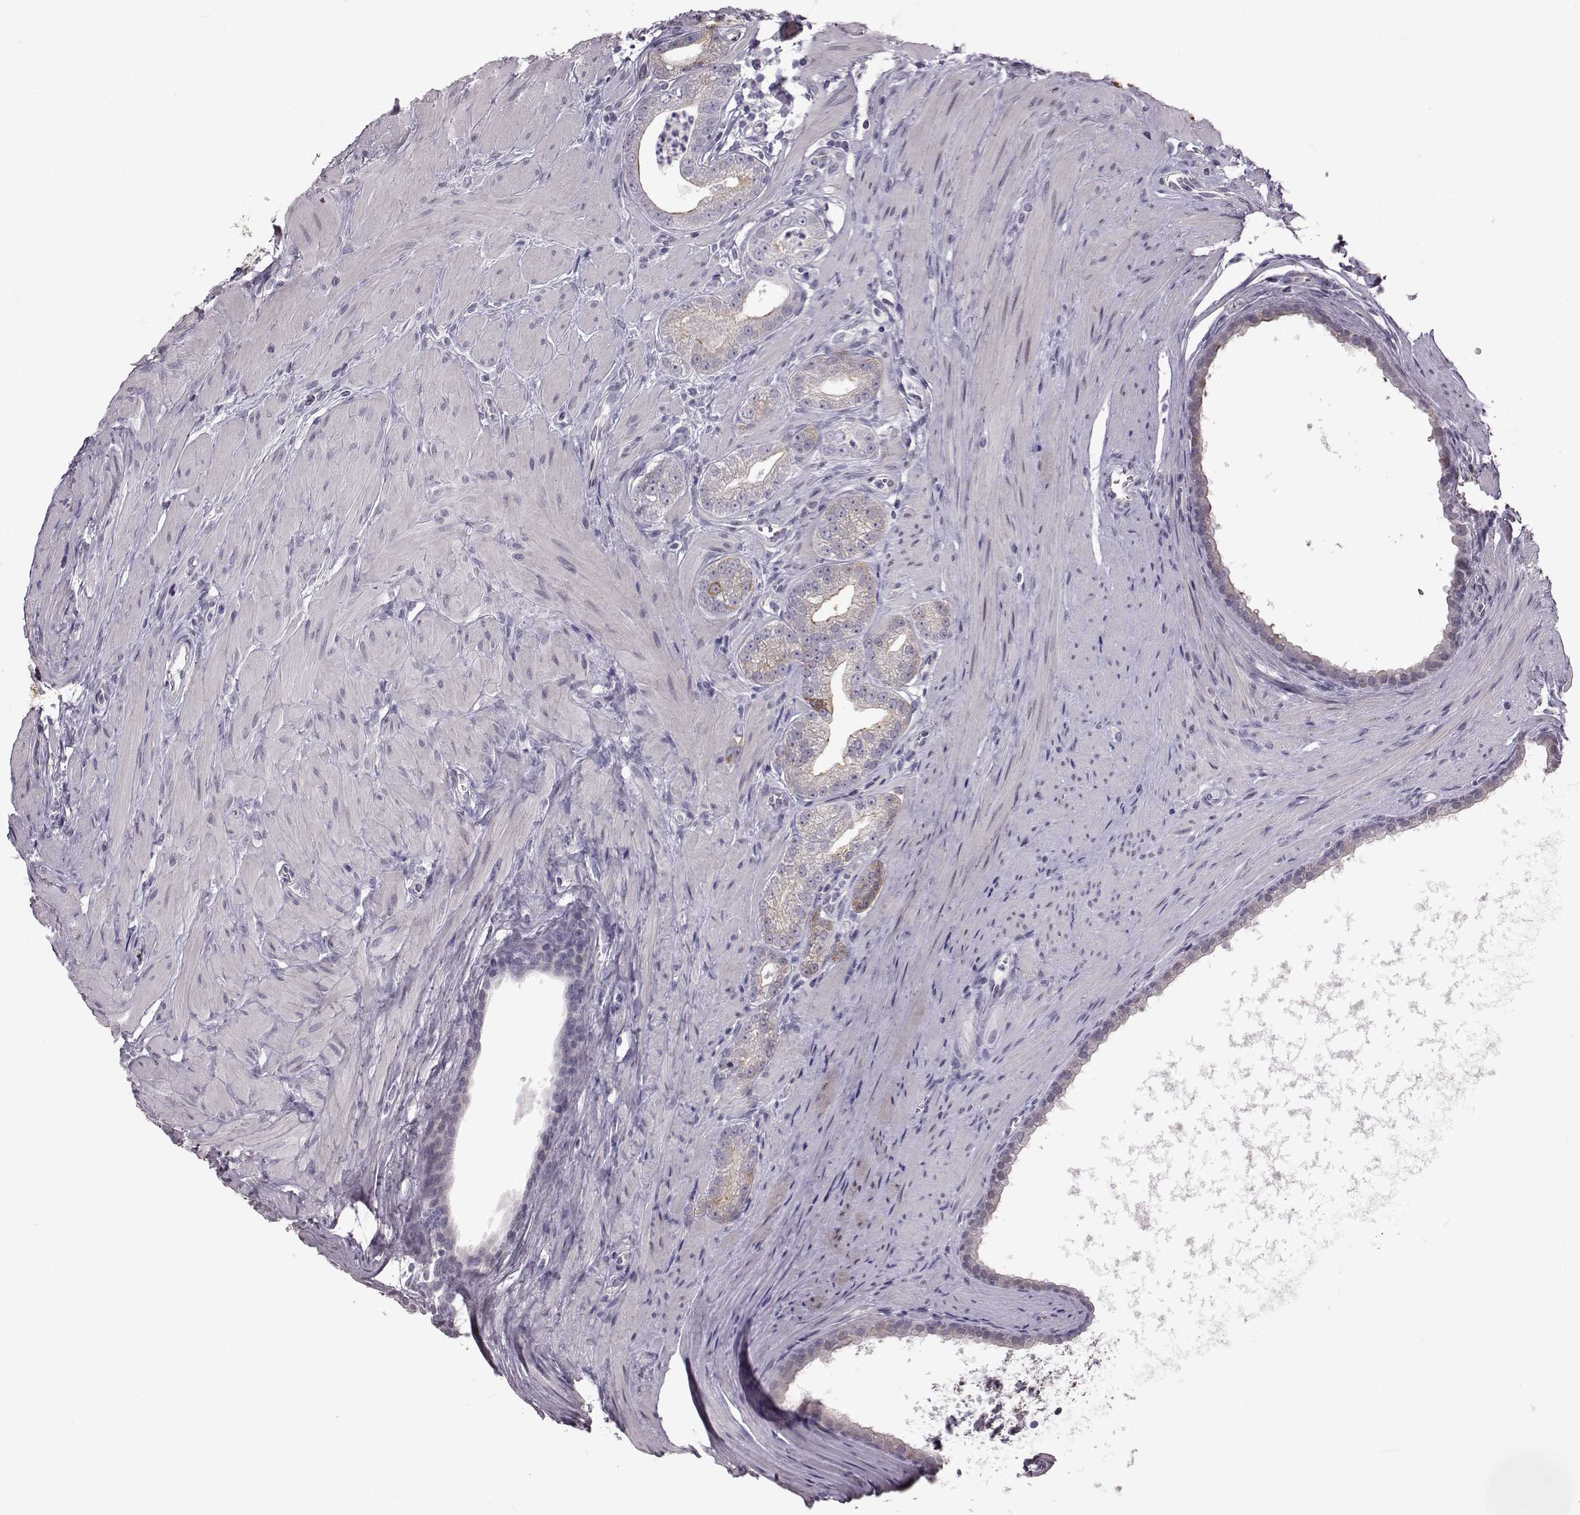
{"staining": {"intensity": "negative", "quantity": "none", "location": "none"}, "tissue": "prostate cancer", "cell_type": "Tumor cells", "image_type": "cancer", "snomed": [{"axis": "morphology", "description": "Adenocarcinoma, NOS"}, {"axis": "topography", "description": "Prostate"}], "caption": "Micrograph shows no protein positivity in tumor cells of prostate cancer (adenocarcinoma) tissue. (Immunohistochemistry (ihc), brightfield microscopy, high magnification).", "gene": "TCHHL1", "patient": {"sex": "male", "age": 71}}